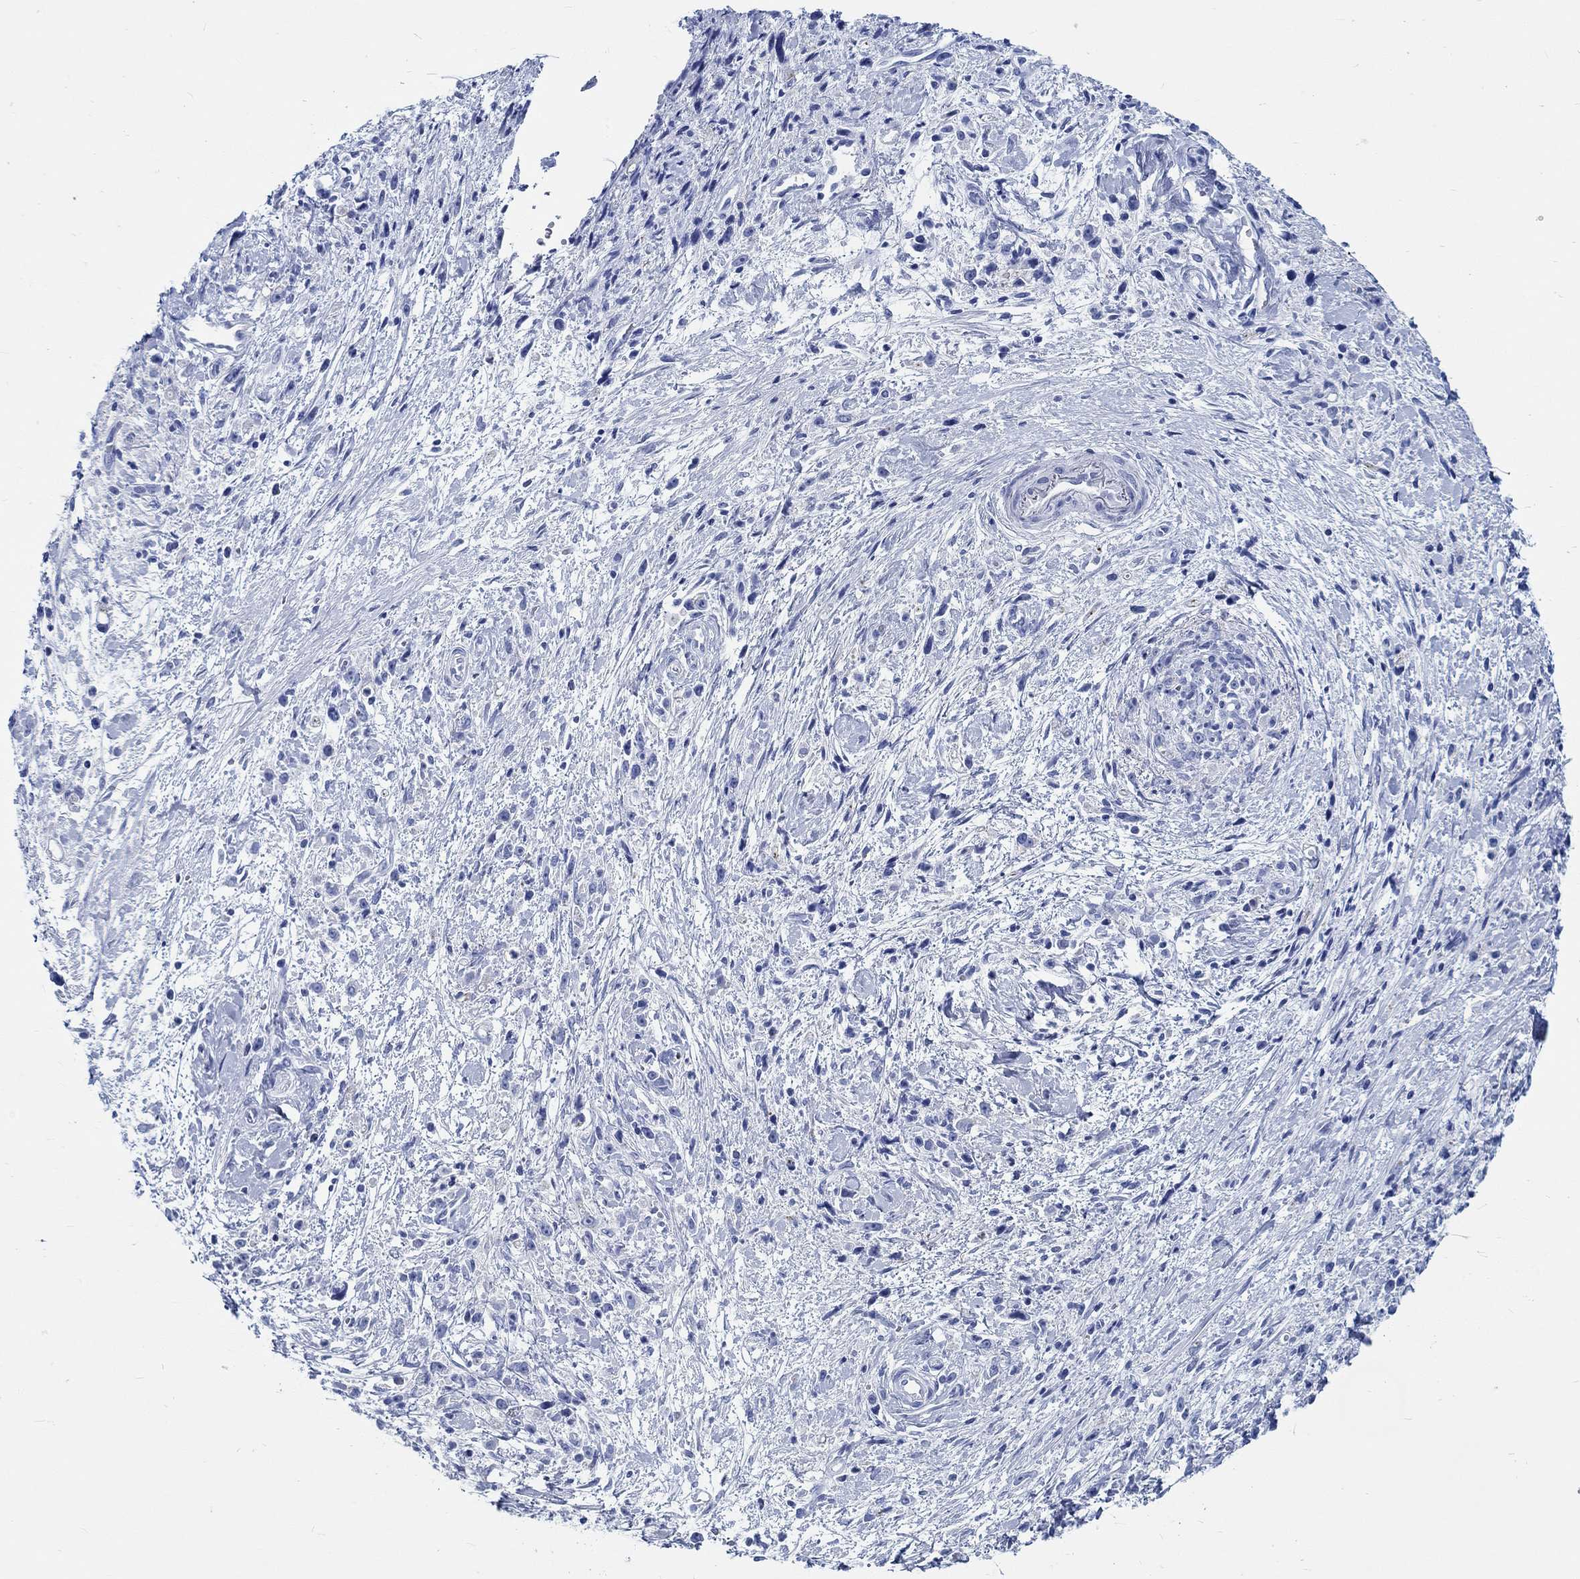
{"staining": {"intensity": "negative", "quantity": "none", "location": "none"}, "tissue": "stomach cancer", "cell_type": "Tumor cells", "image_type": "cancer", "snomed": [{"axis": "morphology", "description": "Adenocarcinoma, NOS"}, {"axis": "topography", "description": "Stomach"}], "caption": "This photomicrograph is of stomach cancer (adenocarcinoma) stained with immunohistochemistry (IHC) to label a protein in brown with the nuclei are counter-stained blue. There is no positivity in tumor cells.", "gene": "RD3L", "patient": {"sex": "female", "age": 59}}